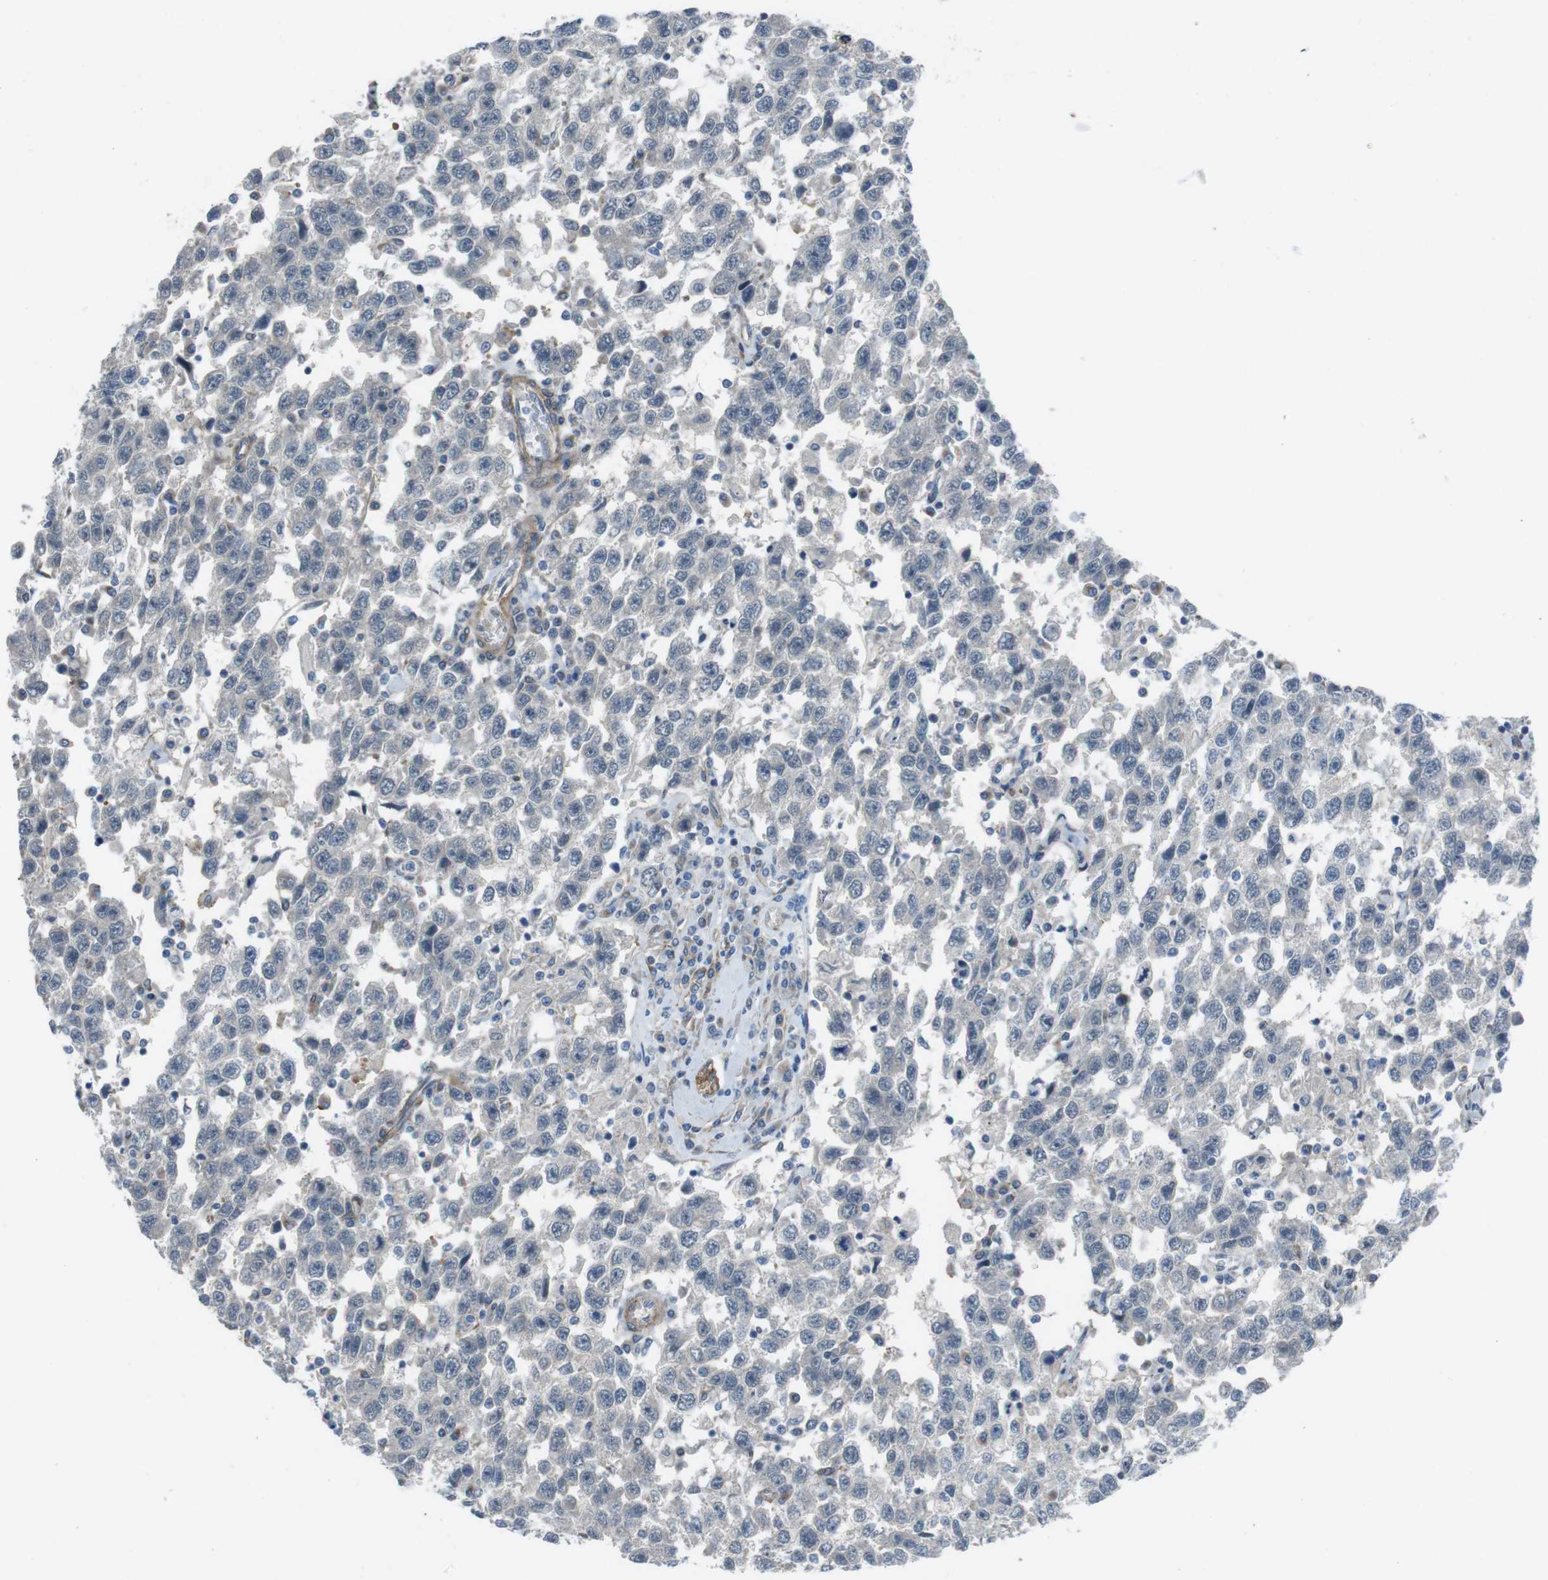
{"staining": {"intensity": "weak", "quantity": "<25%", "location": "cytoplasmic/membranous"}, "tissue": "testis cancer", "cell_type": "Tumor cells", "image_type": "cancer", "snomed": [{"axis": "morphology", "description": "Seminoma, NOS"}, {"axis": "topography", "description": "Testis"}], "caption": "Tumor cells are negative for protein expression in human testis cancer (seminoma).", "gene": "ANK2", "patient": {"sex": "male", "age": 41}}